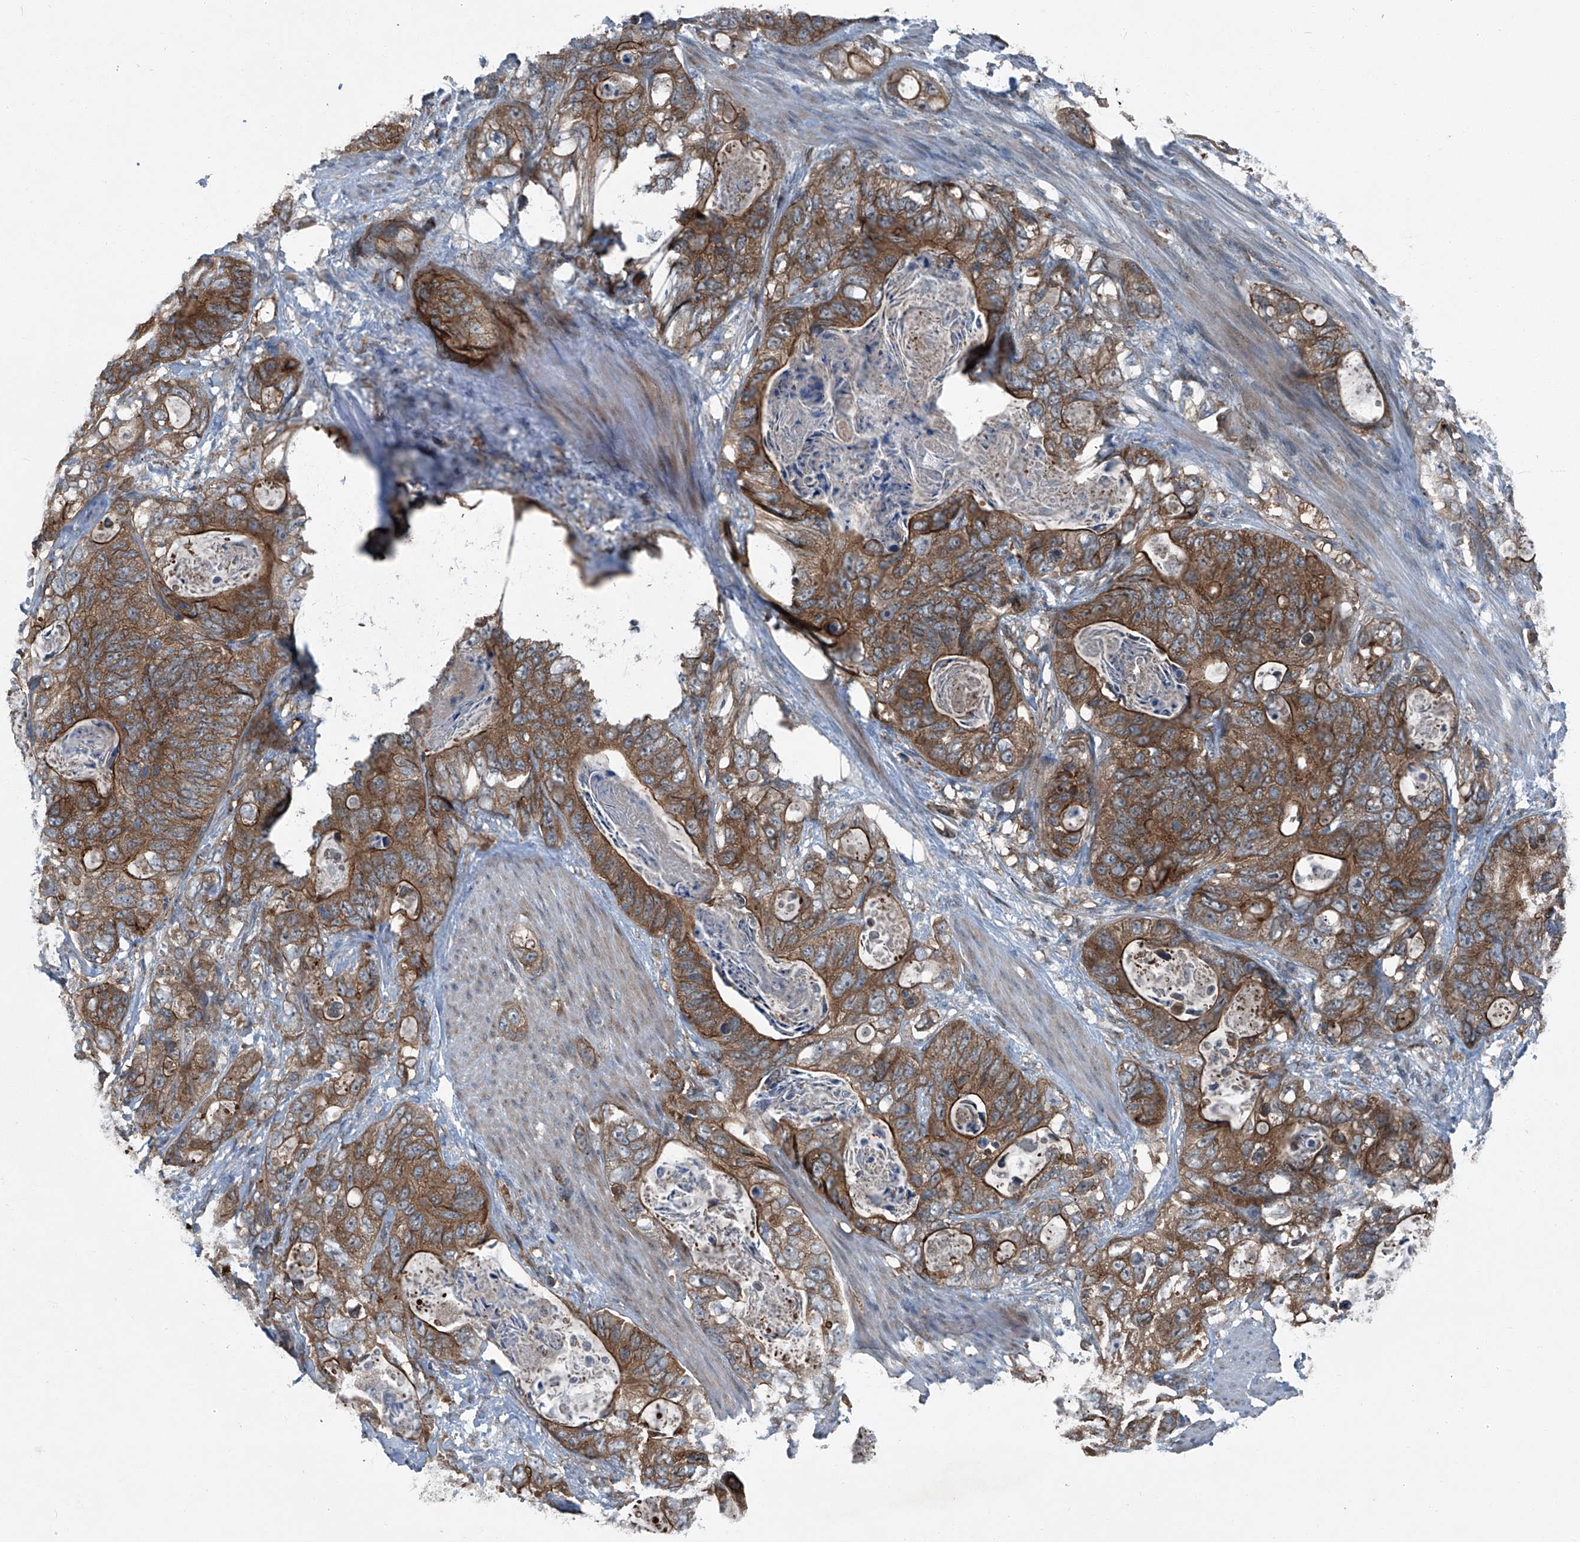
{"staining": {"intensity": "moderate", "quantity": ">75%", "location": "cytoplasmic/membranous"}, "tissue": "stomach cancer", "cell_type": "Tumor cells", "image_type": "cancer", "snomed": [{"axis": "morphology", "description": "Normal tissue, NOS"}, {"axis": "morphology", "description": "Adenocarcinoma, NOS"}, {"axis": "topography", "description": "Stomach"}], "caption": "Stomach cancer (adenocarcinoma) tissue reveals moderate cytoplasmic/membranous positivity in approximately >75% of tumor cells, visualized by immunohistochemistry.", "gene": "SENP2", "patient": {"sex": "female", "age": 89}}